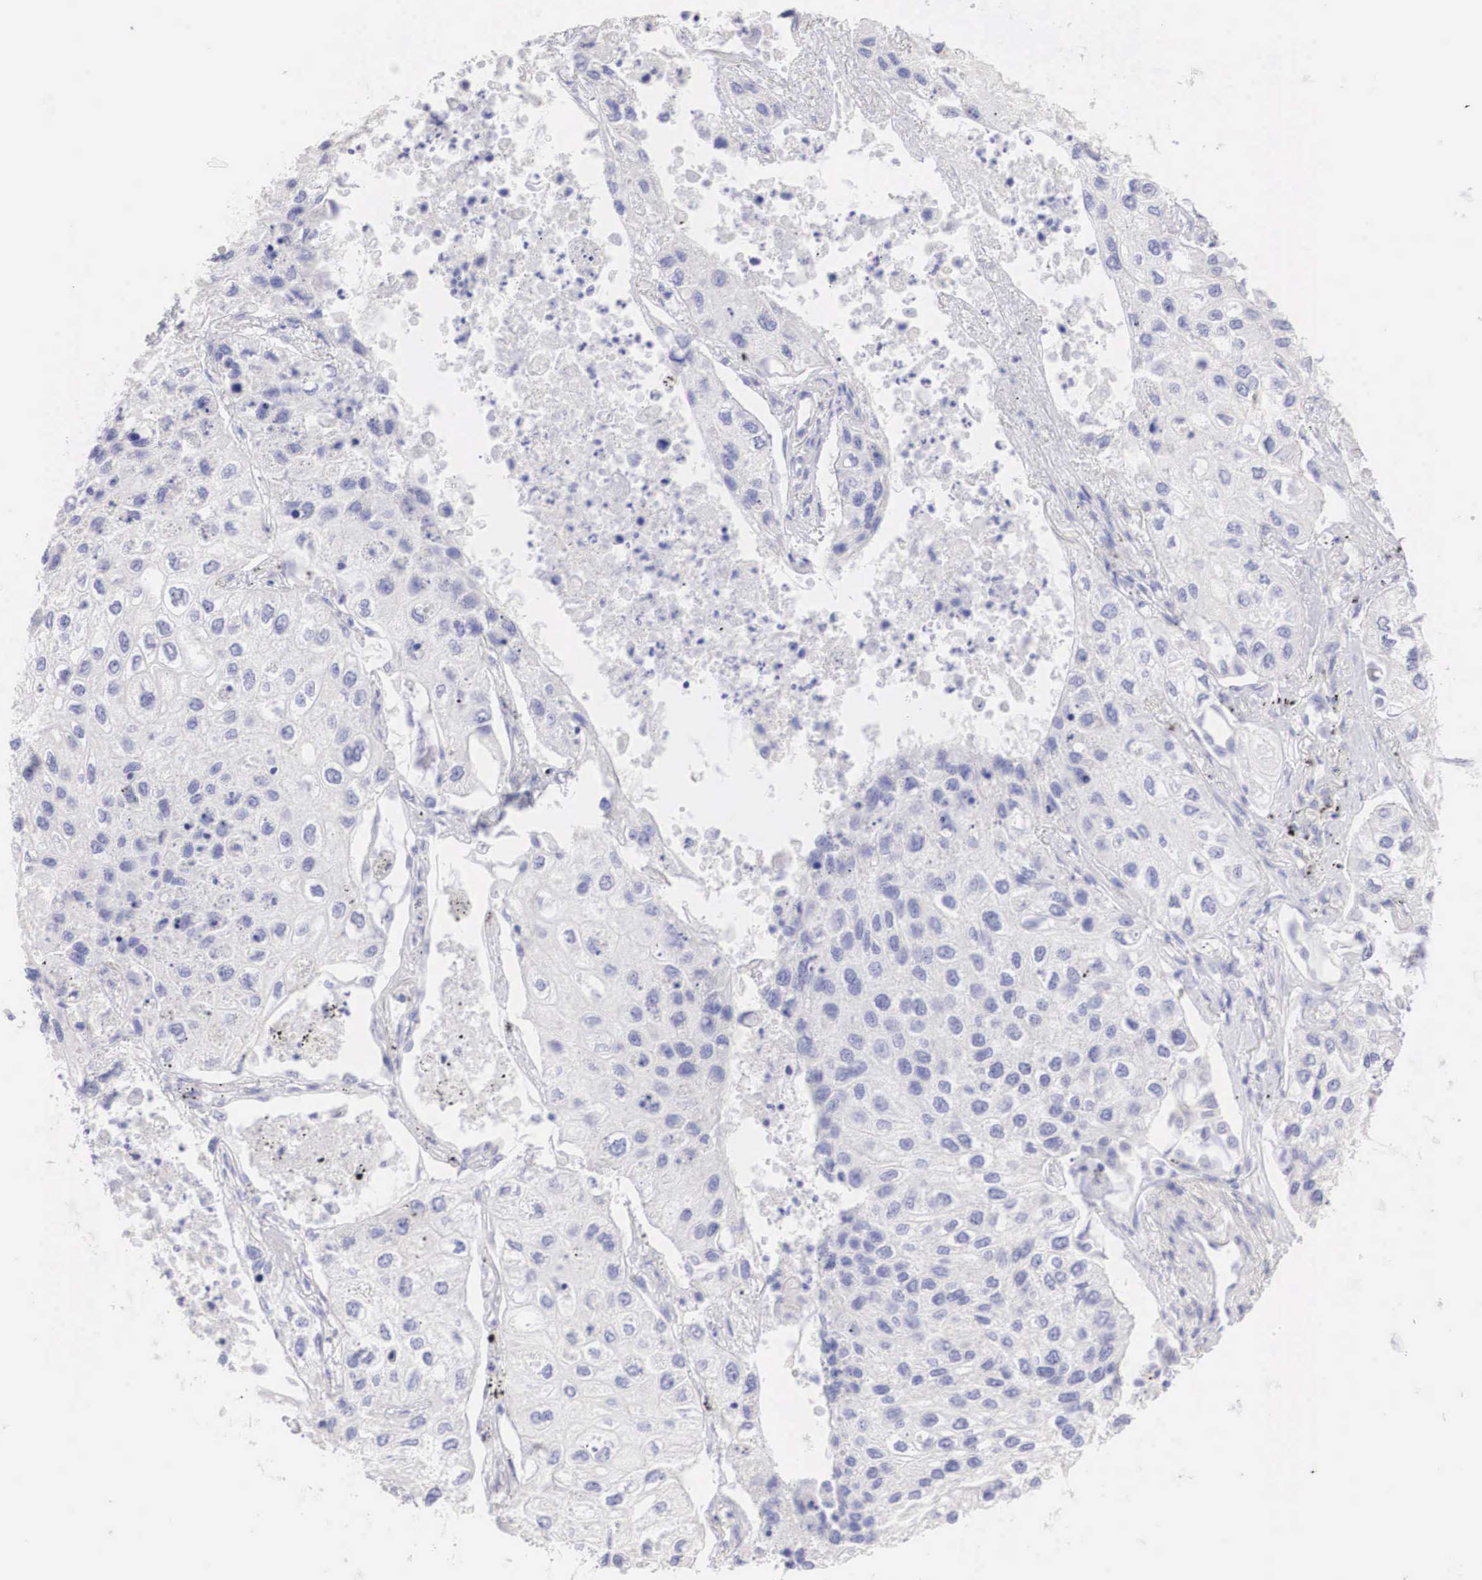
{"staining": {"intensity": "negative", "quantity": "none", "location": "none"}, "tissue": "lung cancer", "cell_type": "Tumor cells", "image_type": "cancer", "snomed": [{"axis": "morphology", "description": "Squamous cell carcinoma, NOS"}, {"axis": "topography", "description": "Lung"}], "caption": "Photomicrograph shows no significant protein positivity in tumor cells of squamous cell carcinoma (lung).", "gene": "ERBB2", "patient": {"sex": "male", "age": 75}}